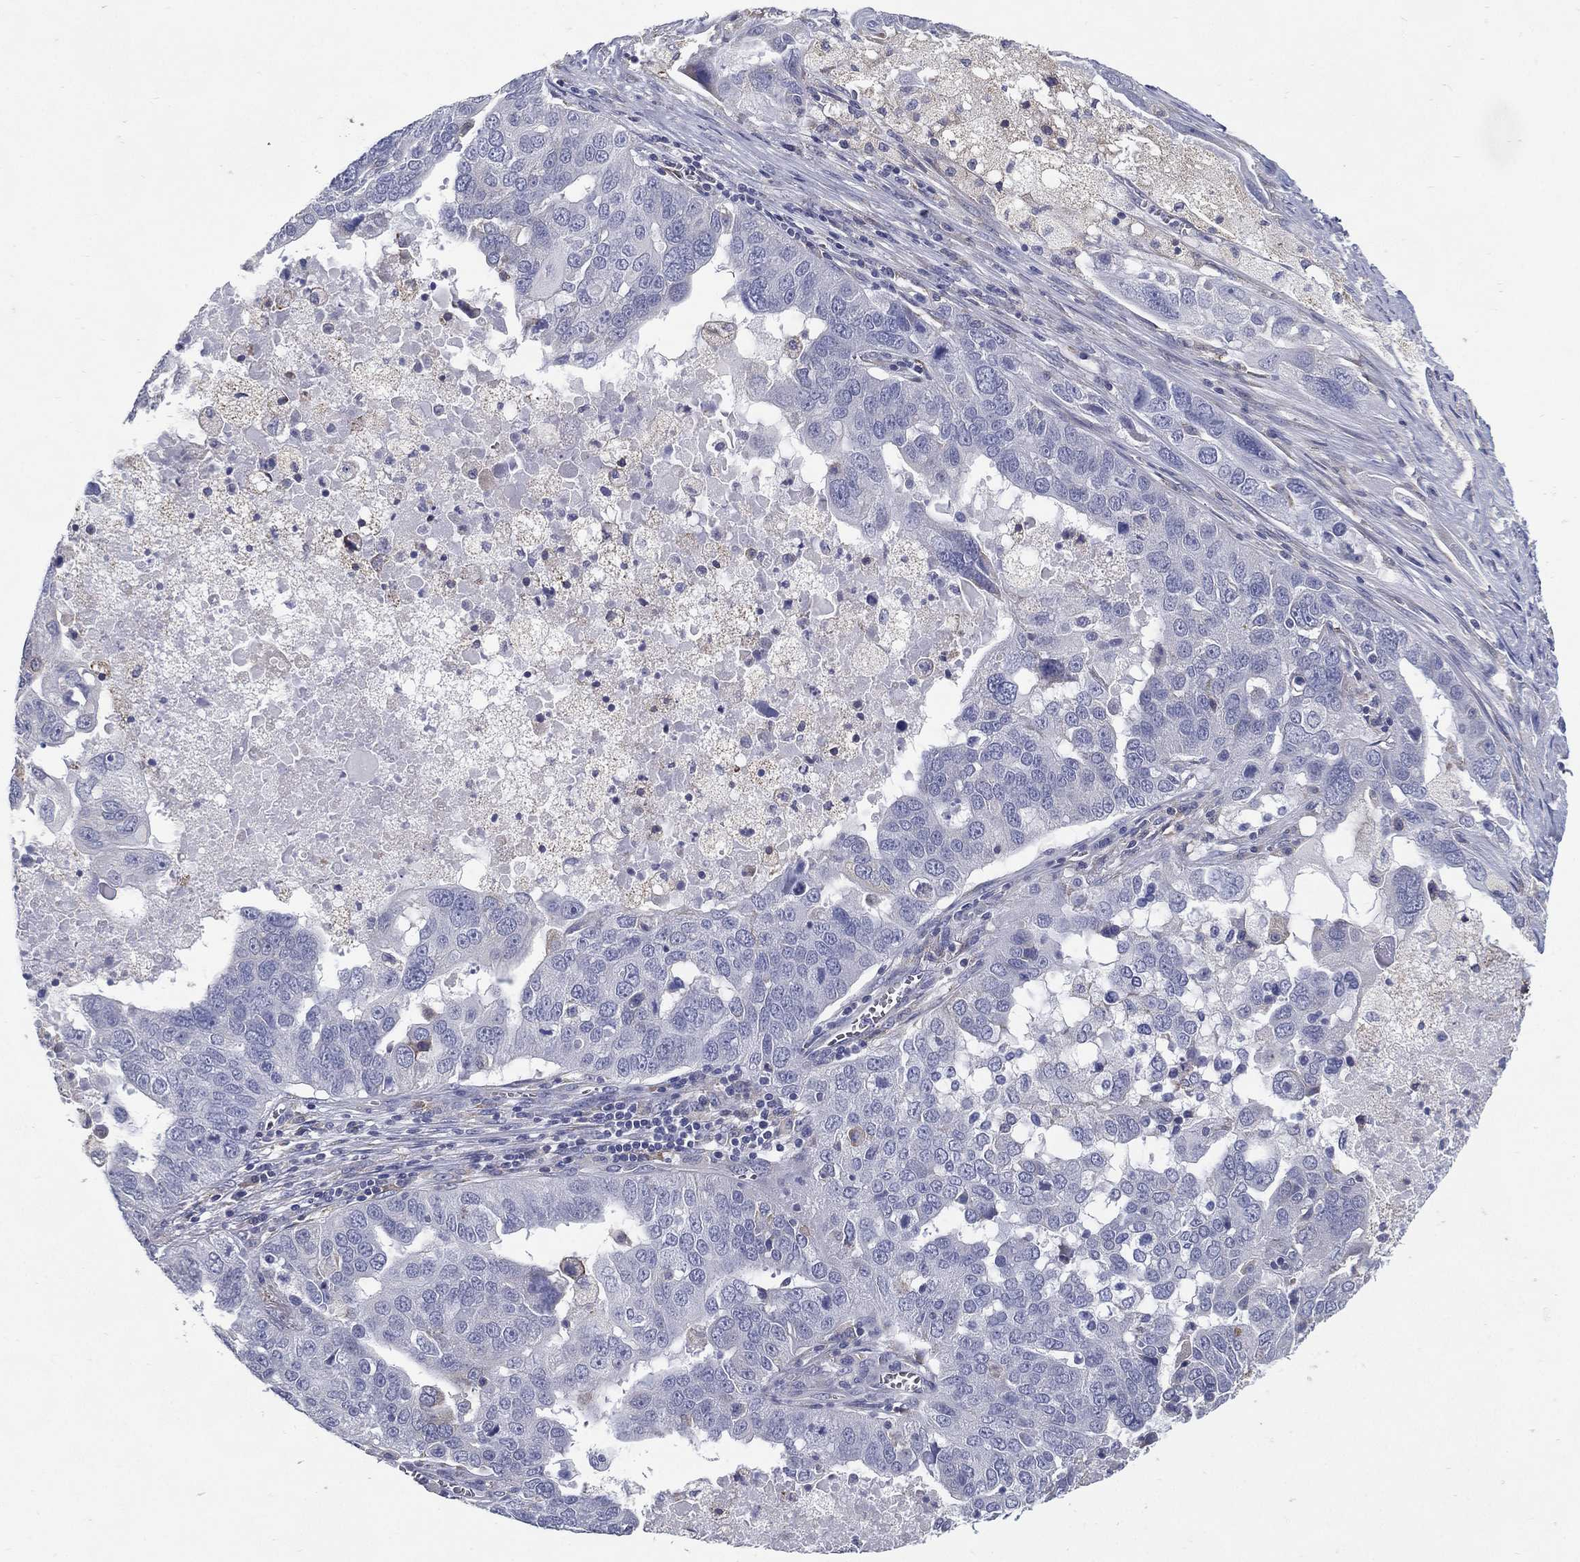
{"staining": {"intensity": "negative", "quantity": "none", "location": "none"}, "tissue": "ovarian cancer", "cell_type": "Tumor cells", "image_type": "cancer", "snomed": [{"axis": "morphology", "description": "Carcinoma, endometroid"}, {"axis": "topography", "description": "Soft tissue"}, {"axis": "topography", "description": "Ovary"}], "caption": "A micrograph of human ovarian cancer is negative for staining in tumor cells. Nuclei are stained in blue.", "gene": "C19orf18", "patient": {"sex": "female", "age": 52}}